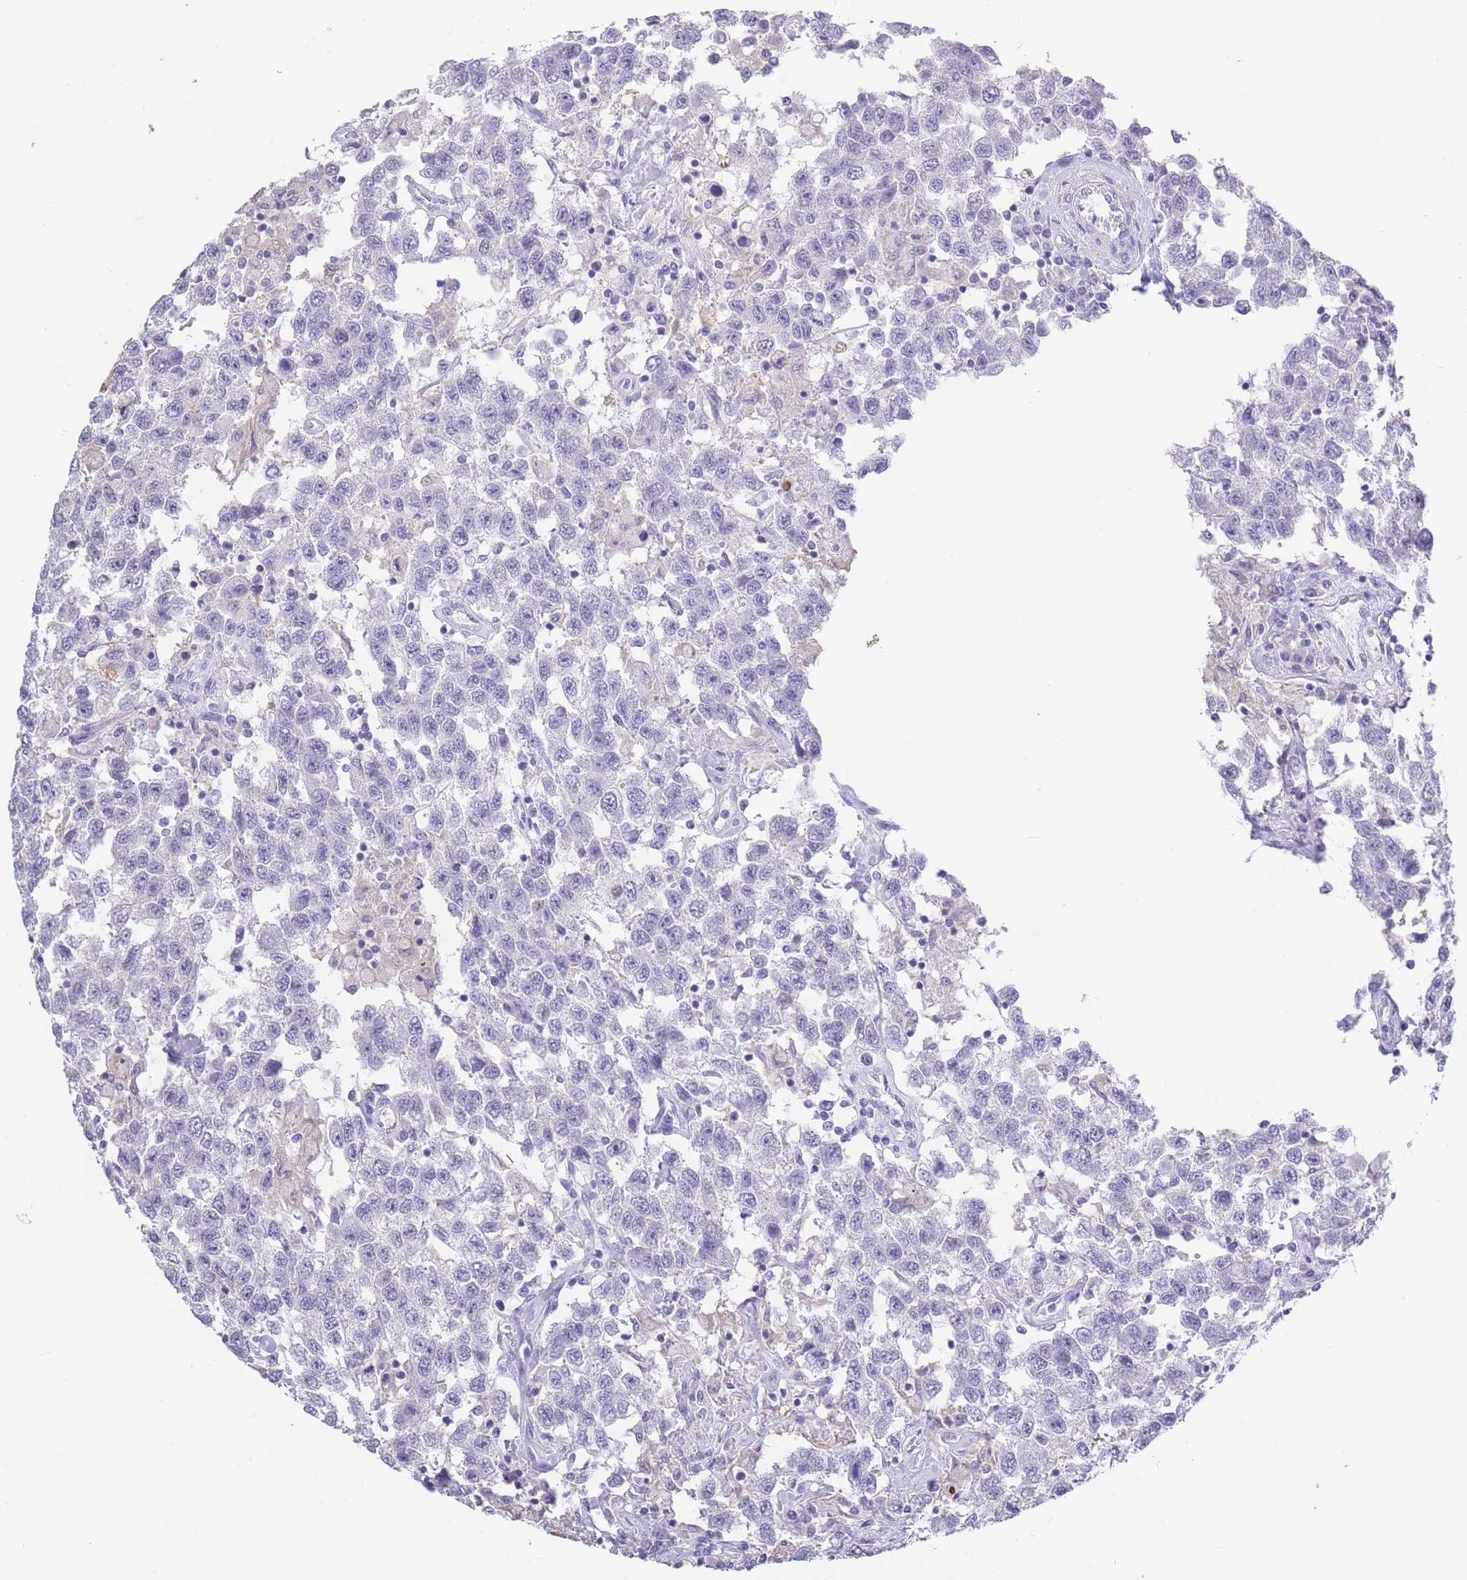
{"staining": {"intensity": "negative", "quantity": "none", "location": "none"}, "tissue": "testis cancer", "cell_type": "Tumor cells", "image_type": "cancer", "snomed": [{"axis": "morphology", "description": "Seminoma, NOS"}, {"axis": "topography", "description": "Testis"}], "caption": "This photomicrograph is of testis seminoma stained with immunohistochemistry (IHC) to label a protein in brown with the nuclei are counter-stained blue. There is no expression in tumor cells. (Brightfield microscopy of DAB immunohistochemistry (IHC) at high magnification).", "gene": "CD37", "patient": {"sex": "male", "age": 41}}